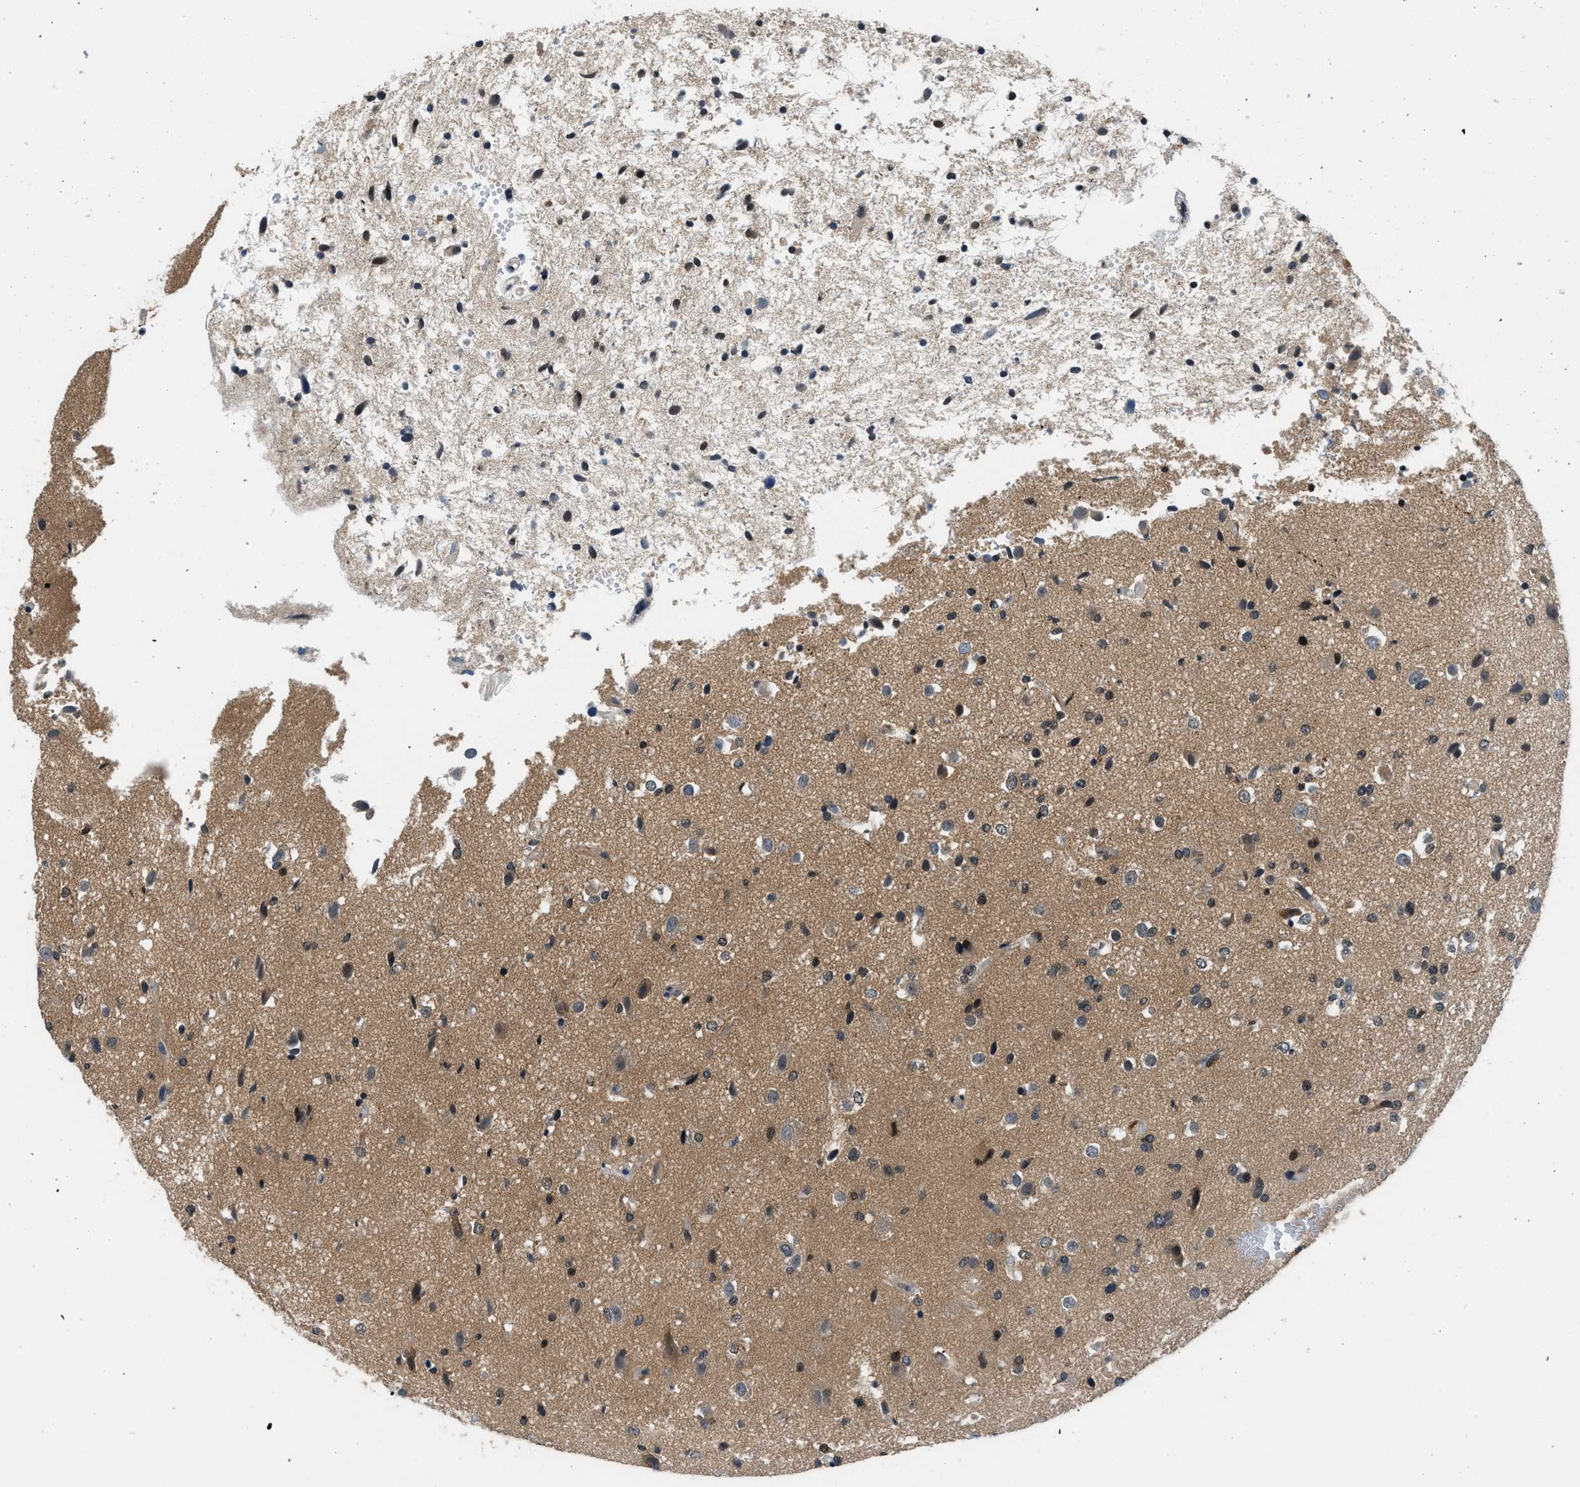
{"staining": {"intensity": "moderate", "quantity": "<25%", "location": "nuclear"}, "tissue": "glioma", "cell_type": "Tumor cells", "image_type": "cancer", "snomed": [{"axis": "morphology", "description": "Glioma, malignant, High grade"}, {"axis": "topography", "description": "Brain"}], "caption": "Glioma was stained to show a protein in brown. There is low levels of moderate nuclear staining in approximately <25% of tumor cells.", "gene": "MTMR1", "patient": {"sex": "male", "age": 33}}